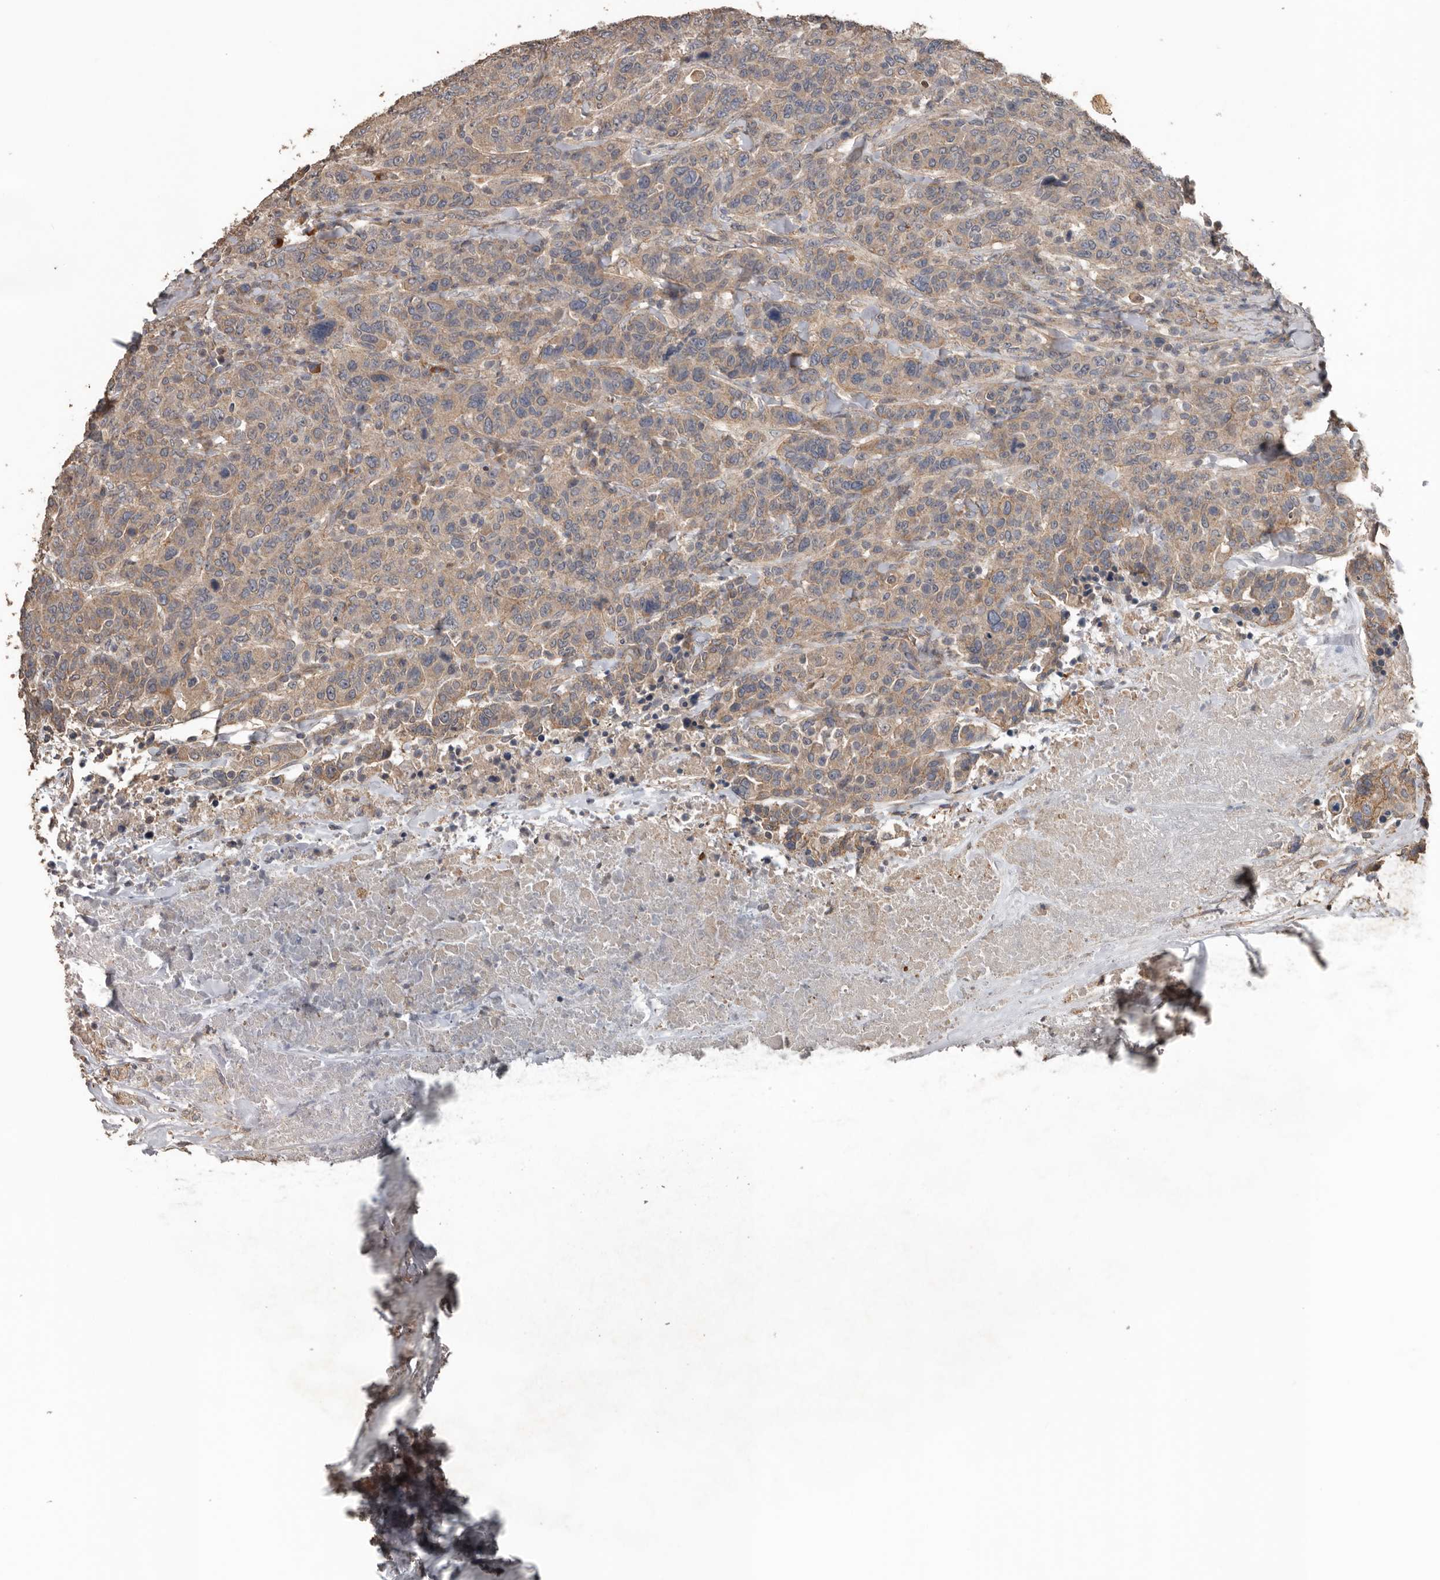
{"staining": {"intensity": "moderate", "quantity": "25%-75%", "location": "cytoplasmic/membranous"}, "tissue": "breast cancer", "cell_type": "Tumor cells", "image_type": "cancer", "snomed": [{"axis": "morphology", "description": "Duct carcinoma"}, {"axis": "topography", "description": "Breast"}], "caption": "IHC of human intraductal carcinoma (breast) reveals medium levels of moderate cytoplasmic/membranous expression in approximately 25%-75% of tumor cells.", "gene": "HYAL4", "patient": {"sex": "female", "age": 37}}